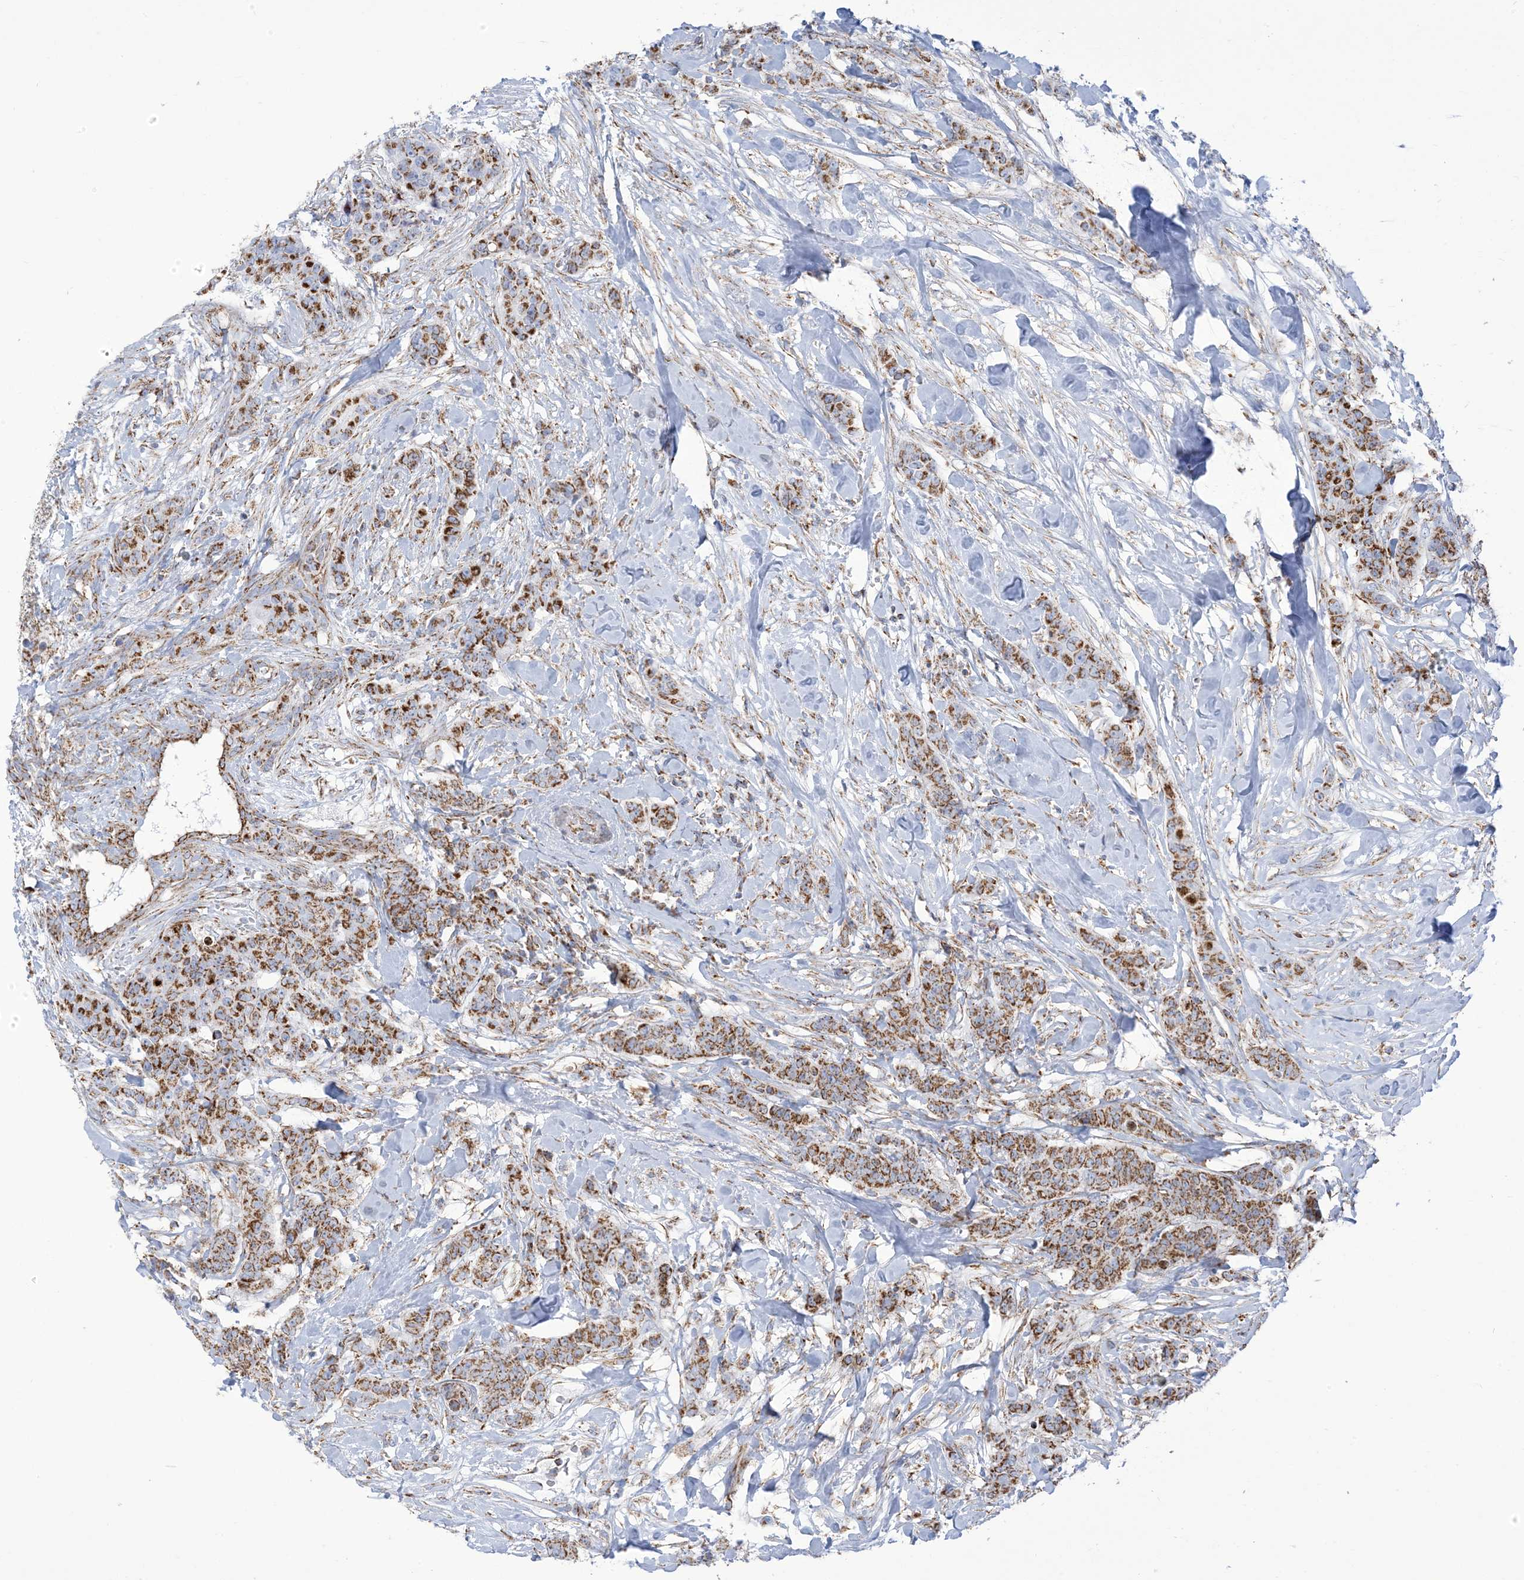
{"staining": {"intensity": "moderate", "quantity": ">75%", "location": "cytoplasmic/membranous"}, "tissue": "breast cancer", "cell_type": "Tumor cells", "image_type": "cancer", "snomed": [{"axis": "morphology", "description": "Duct carcinoma"}, {"axis": "topography", "description": "Breast"}], "caption": "Immunohistochemistry histopathology image of neoplastic tissue: invasive ductal carcinoma (breast) stained using immunohistochemistry (IHC) exhibits medium levels of moderate protein expression localized specifically in the cytoplasmic/membranous of tumor cells, appearing as a cytoplasmic/membranous brown color.", "gene": "SAMM50", "patient": {"sex": "female", "age": 40}}